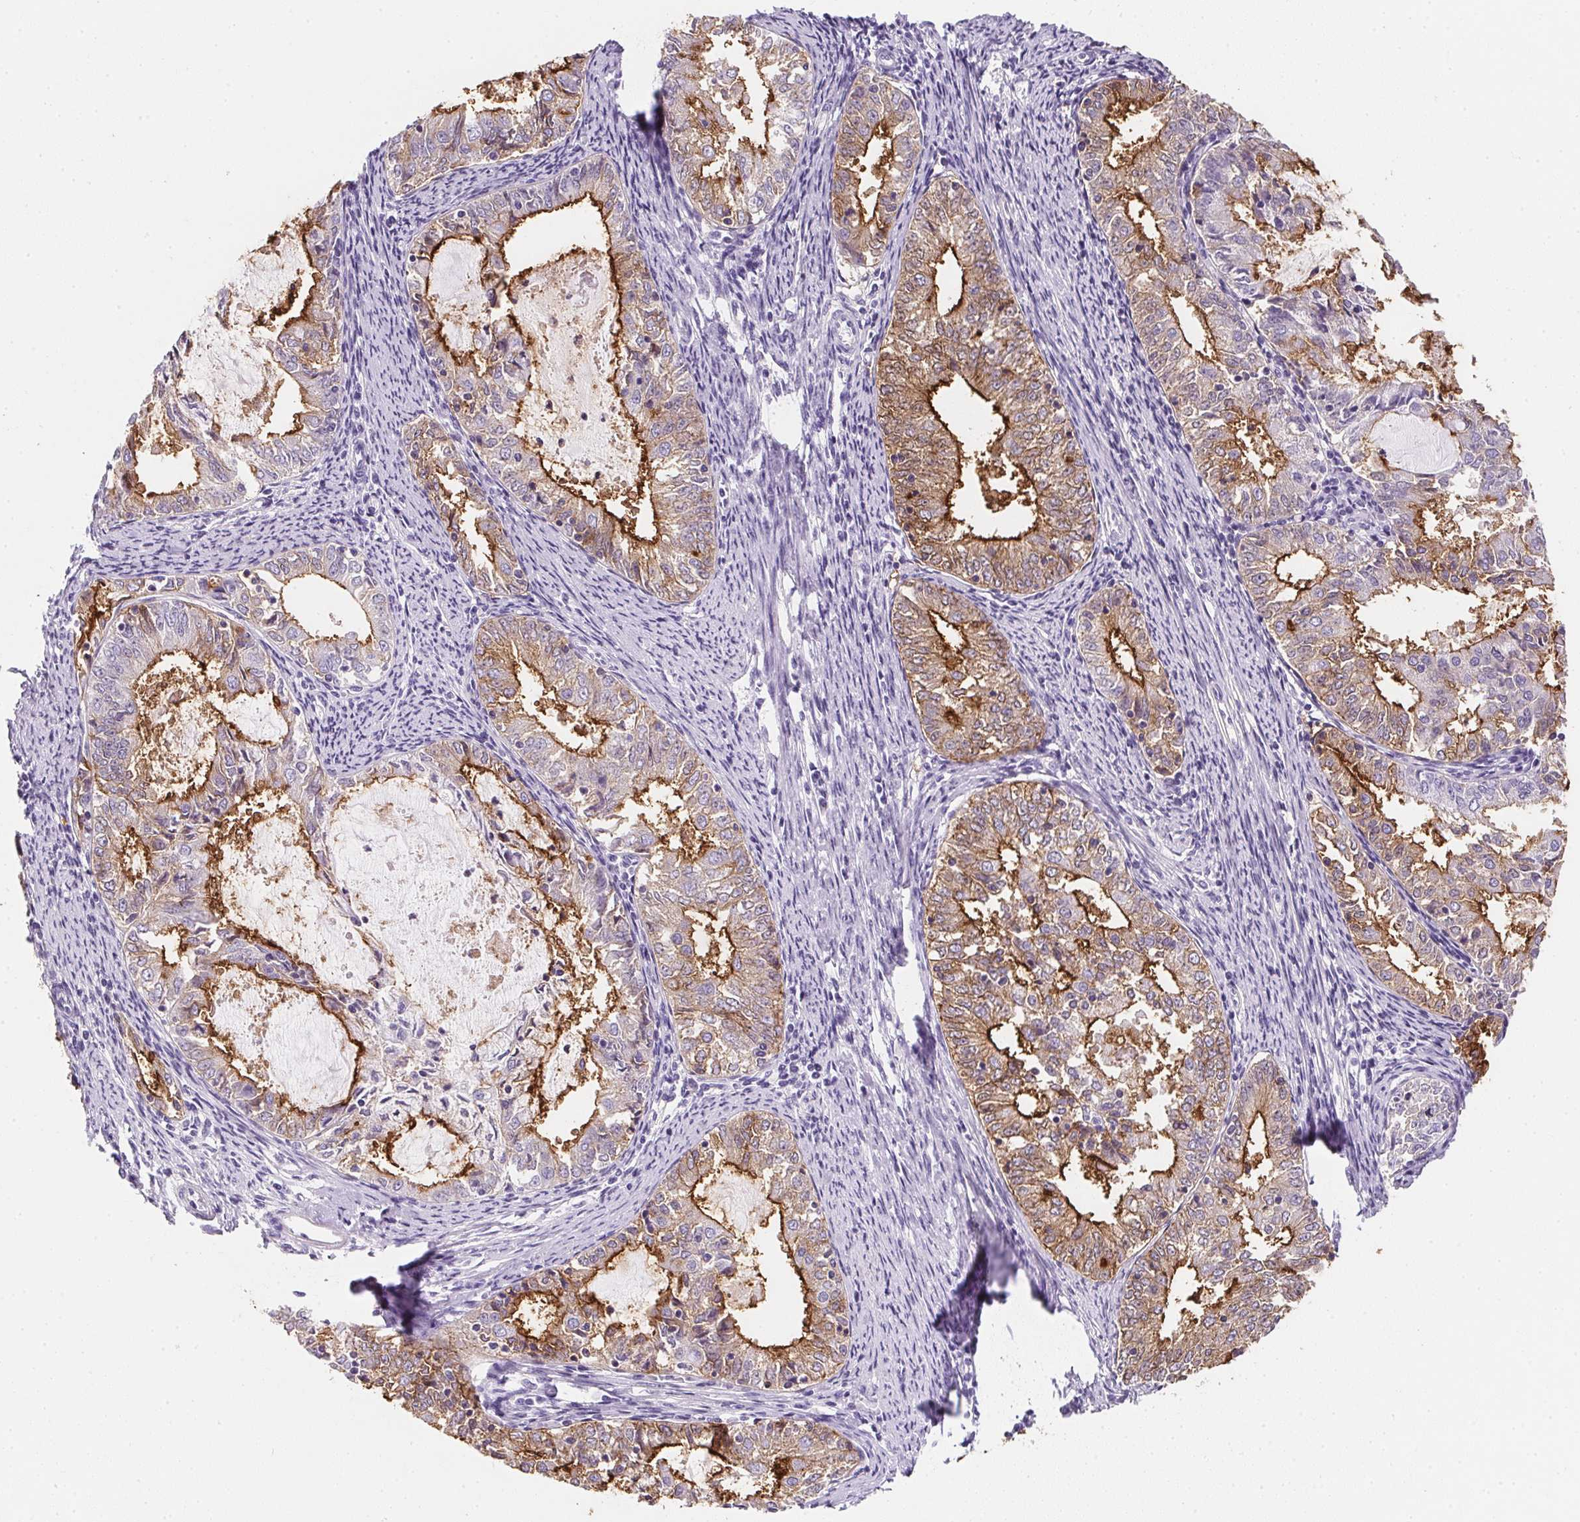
{"staining": {"intensity": "moderate", "quantity": "25%-75%", "location": "cytoplasmic/membranous"}, "tissue": "endometrial cancer", "cell_type": "Tumor cells", "image_type": "cancer", "snomed": [{"axis": "morphology", "description": "Adenocarcinoma, NOS"}, {"axis": "topography", "description": "Endometrium"}], "caption": "The micrograph displays immunohistochemical staining of endometrial cancer. There is moderate cytoplasmic/membranous expression is present in about 25%-75% of tumor cells.", "gene": "AQP5", "patient": {"sex": "female", "age": 57}}